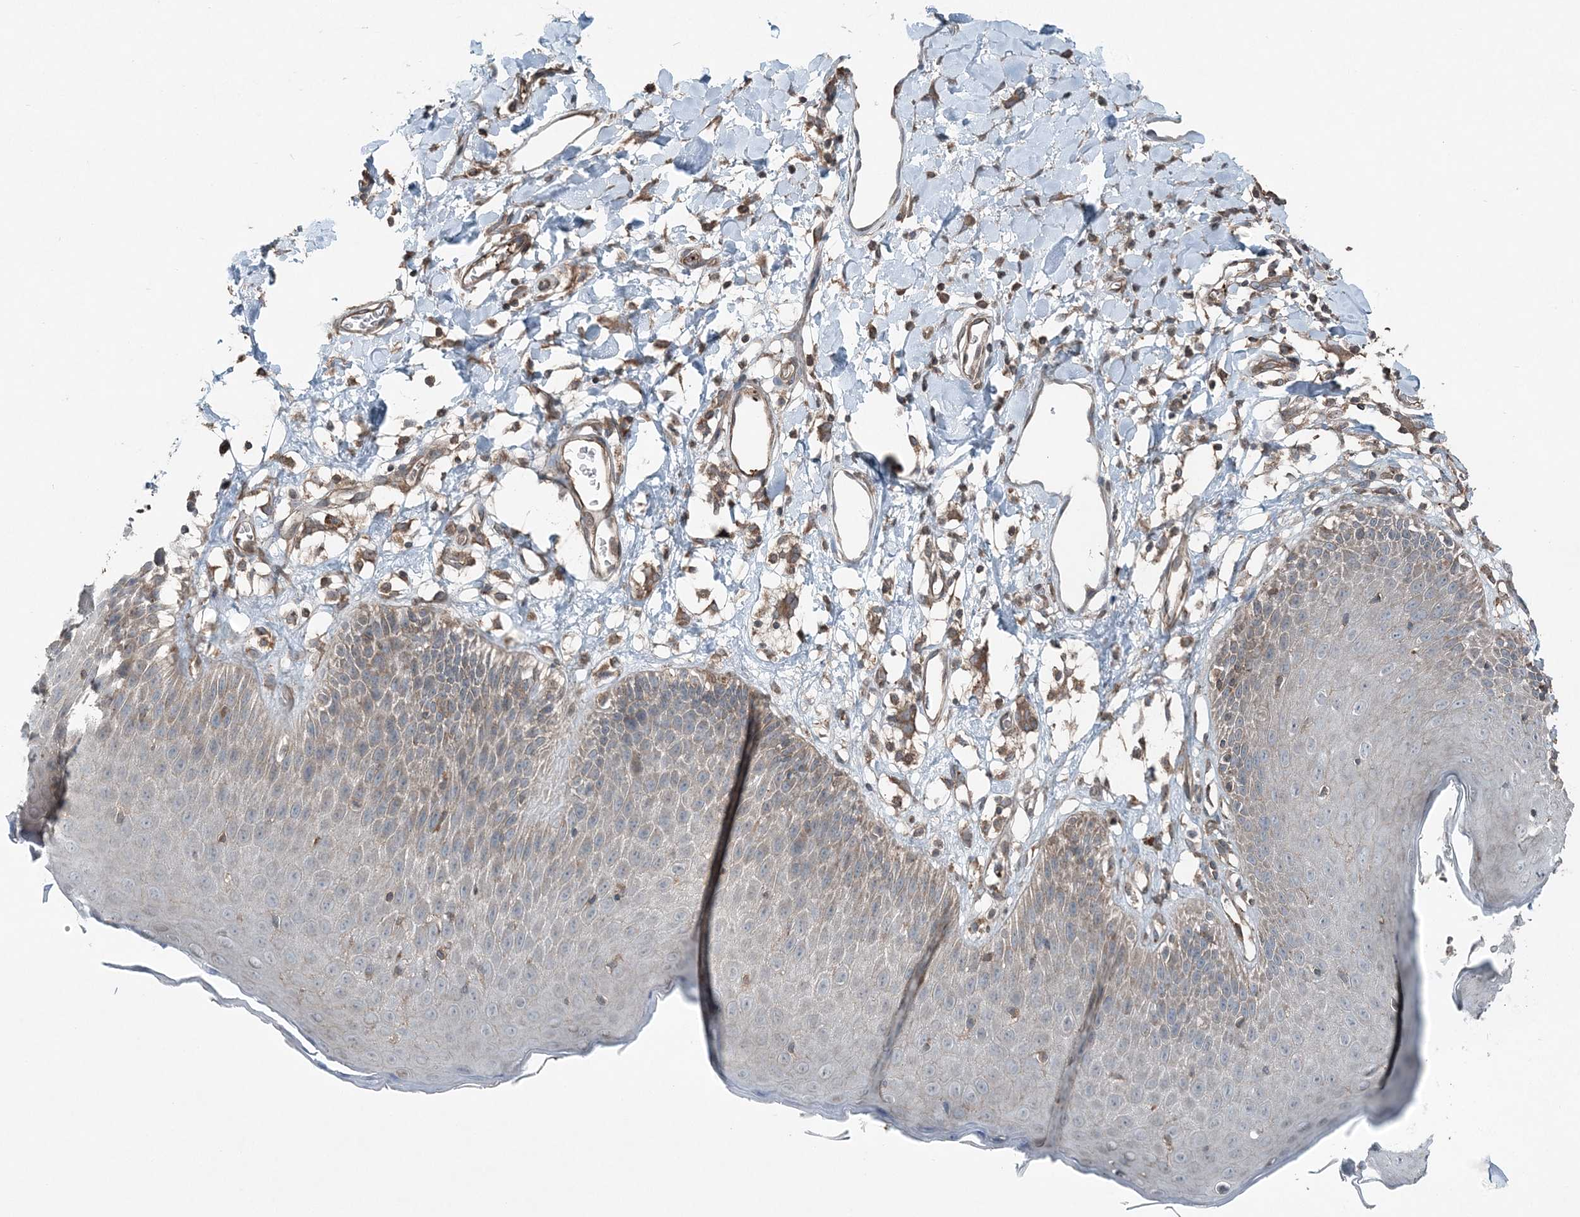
{"staining": {"intensity": "moderate", "quantity": "25%-75%", "location": "cytoplasmic/membranous"}, "tissue": "skin", "cell_type": "Epidermal cells", "image_type": "normal", "snomed": [{"axis": "morphology", "description": "Normal tissue, NOS"}, {"axis": "topography", "description": "Vulva"}], "caption": "The immunohistochemical stain labels moderate cytoplasmic/membranous staining in epidermal cells of normal skin. (Stains: DAB (3,3'-diaminobenzidine) in brown, nuclei in blue, Microscopy: brightfield microscopy at high magnification).", "gene": "KY", "patient": {"sex": "female", "age": 68}}